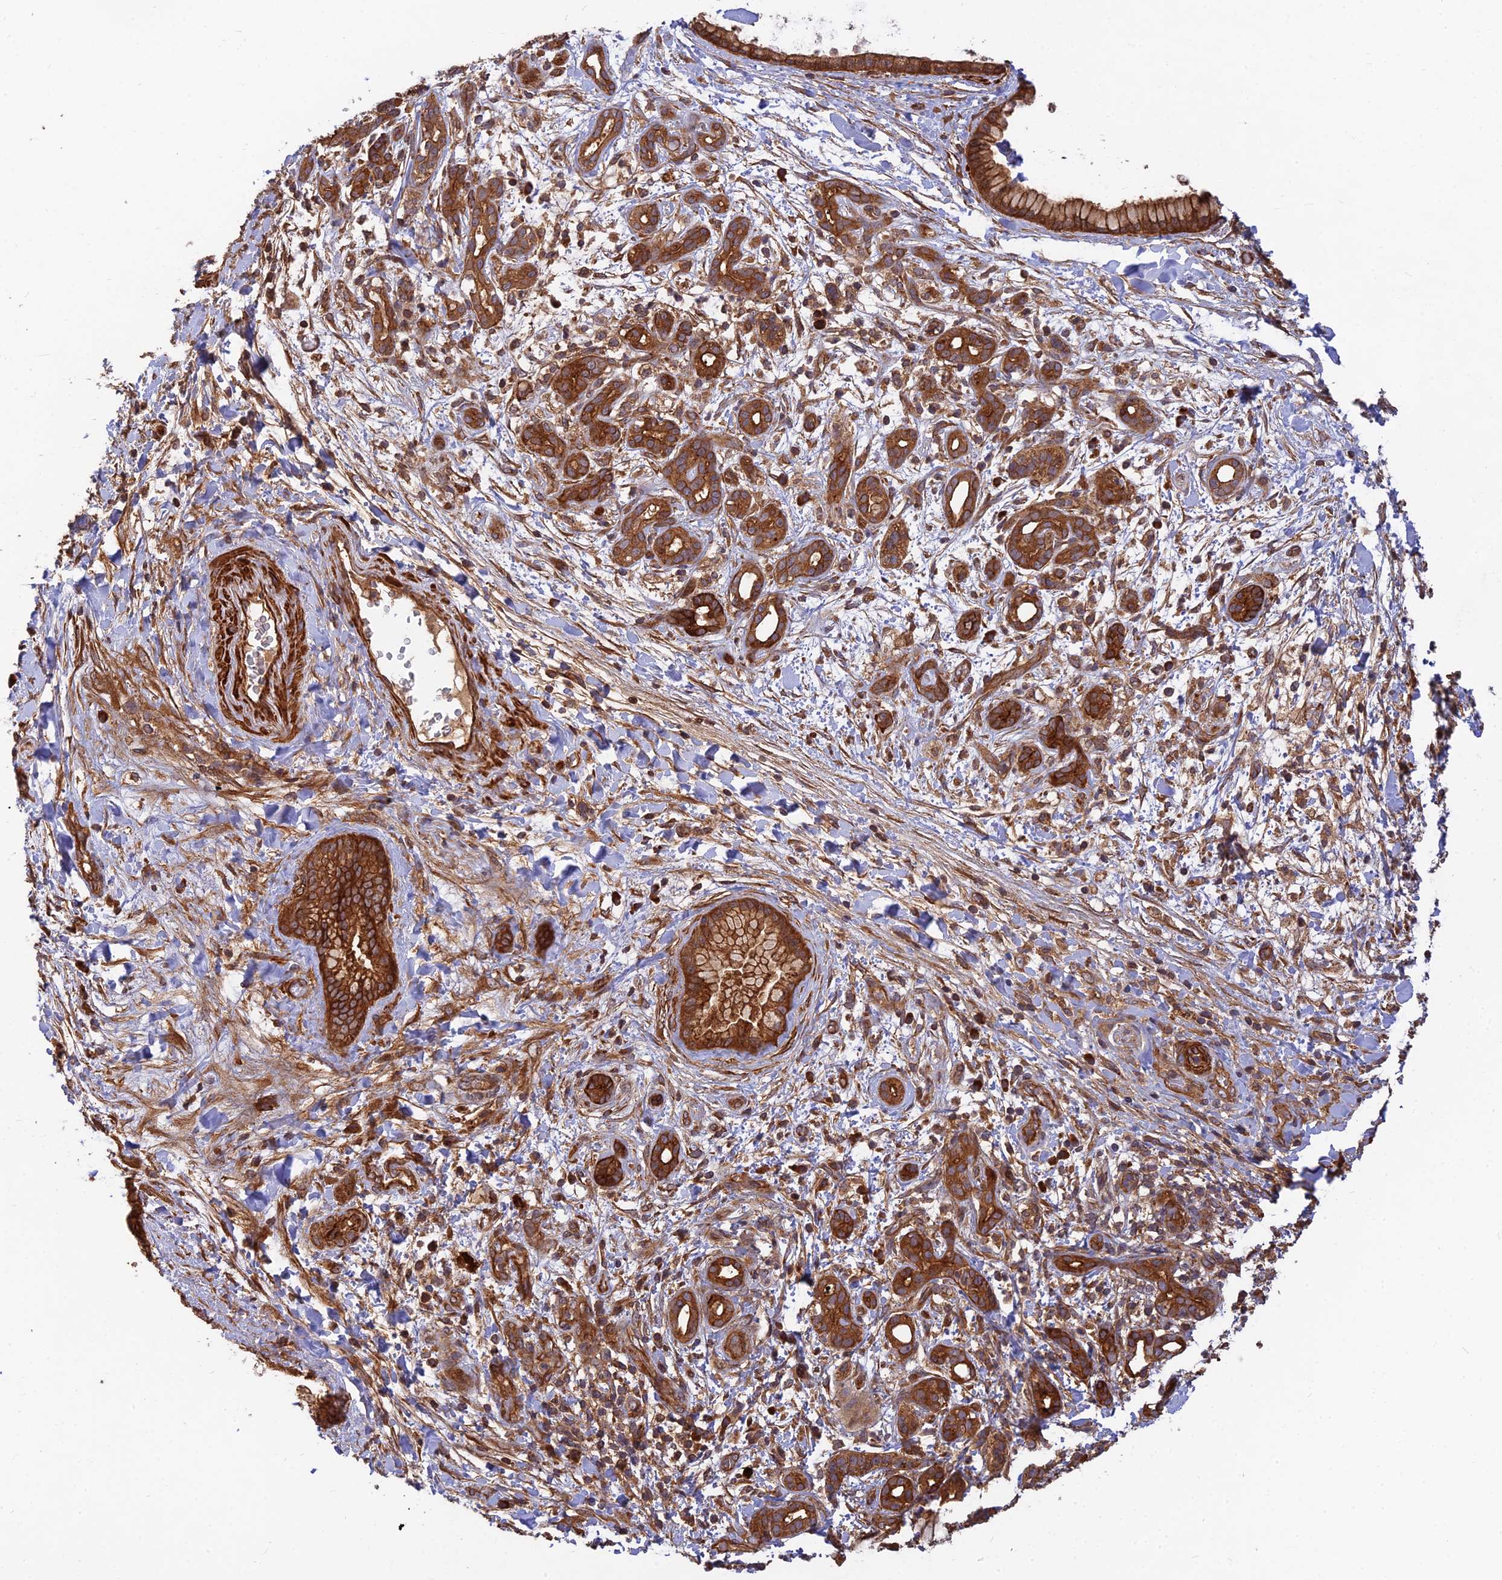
{"staining": {"intensity": "strong", "quantity": ">75%", "location": "cytoplasmic/membranous"}, "tissue": "pancreatic cancer", "cell_type": "Tumor cells", "image_type": "cancer", "snomed": [{"axis": "morphology", "description": "Adenocarcinoma, NOS"}, {"axis": "topography", "description": "Pancreas"}], "caption": "High-power microscopy captured an immunohistochemistry (IHC) photomicrograph of pancreatic cancer, revealing strong cytoplasmic/membranous staining in about >75% of tumor cells. Ihc stains the protein of interest in brown and the nuclei are stained blue.", "gene": "RELCH", "patient": {"sex": "female", "age": 78}}